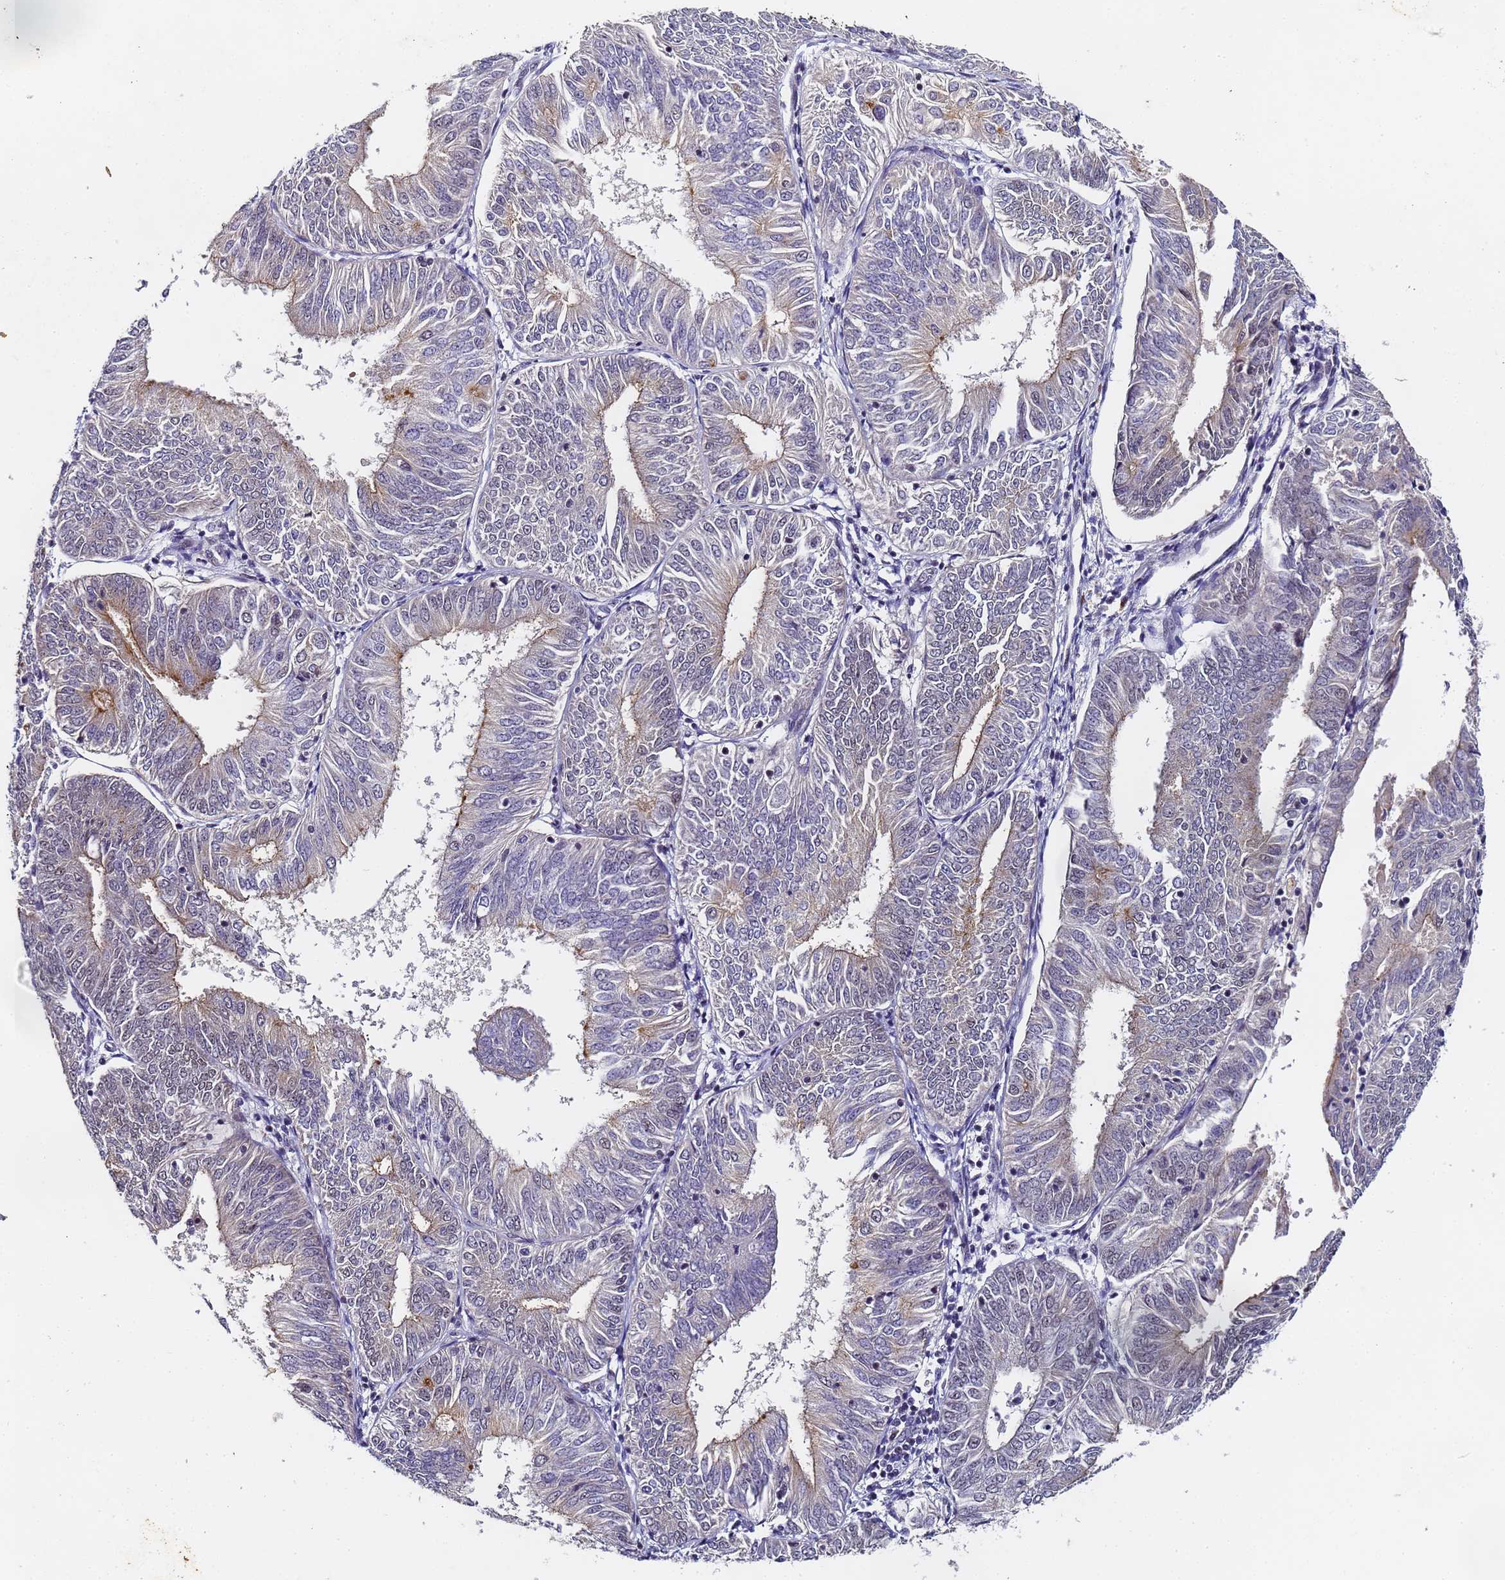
{"staining": {"intensity": "moderate", "quantity": "<25%", "location": "cytoplasmic/membranous"}, "tissue": "endometrial cancer", "cell_type": "Tumor cells", "image_type": "cancer", "snomed": [{"axis": "morphology", "description": "Adenocarcinoma, NOS"}, {"axis": "topography", "description": "Endometrium"}], "caption": "Human adenocarcinoma (endometrial) stained for a protein (brown) displays moderate cytoplasmic/membranous positive expression in about <25% of tumor cells.", "gene": "FNBP4", "patient": {"sex": "female", "age": 58}}